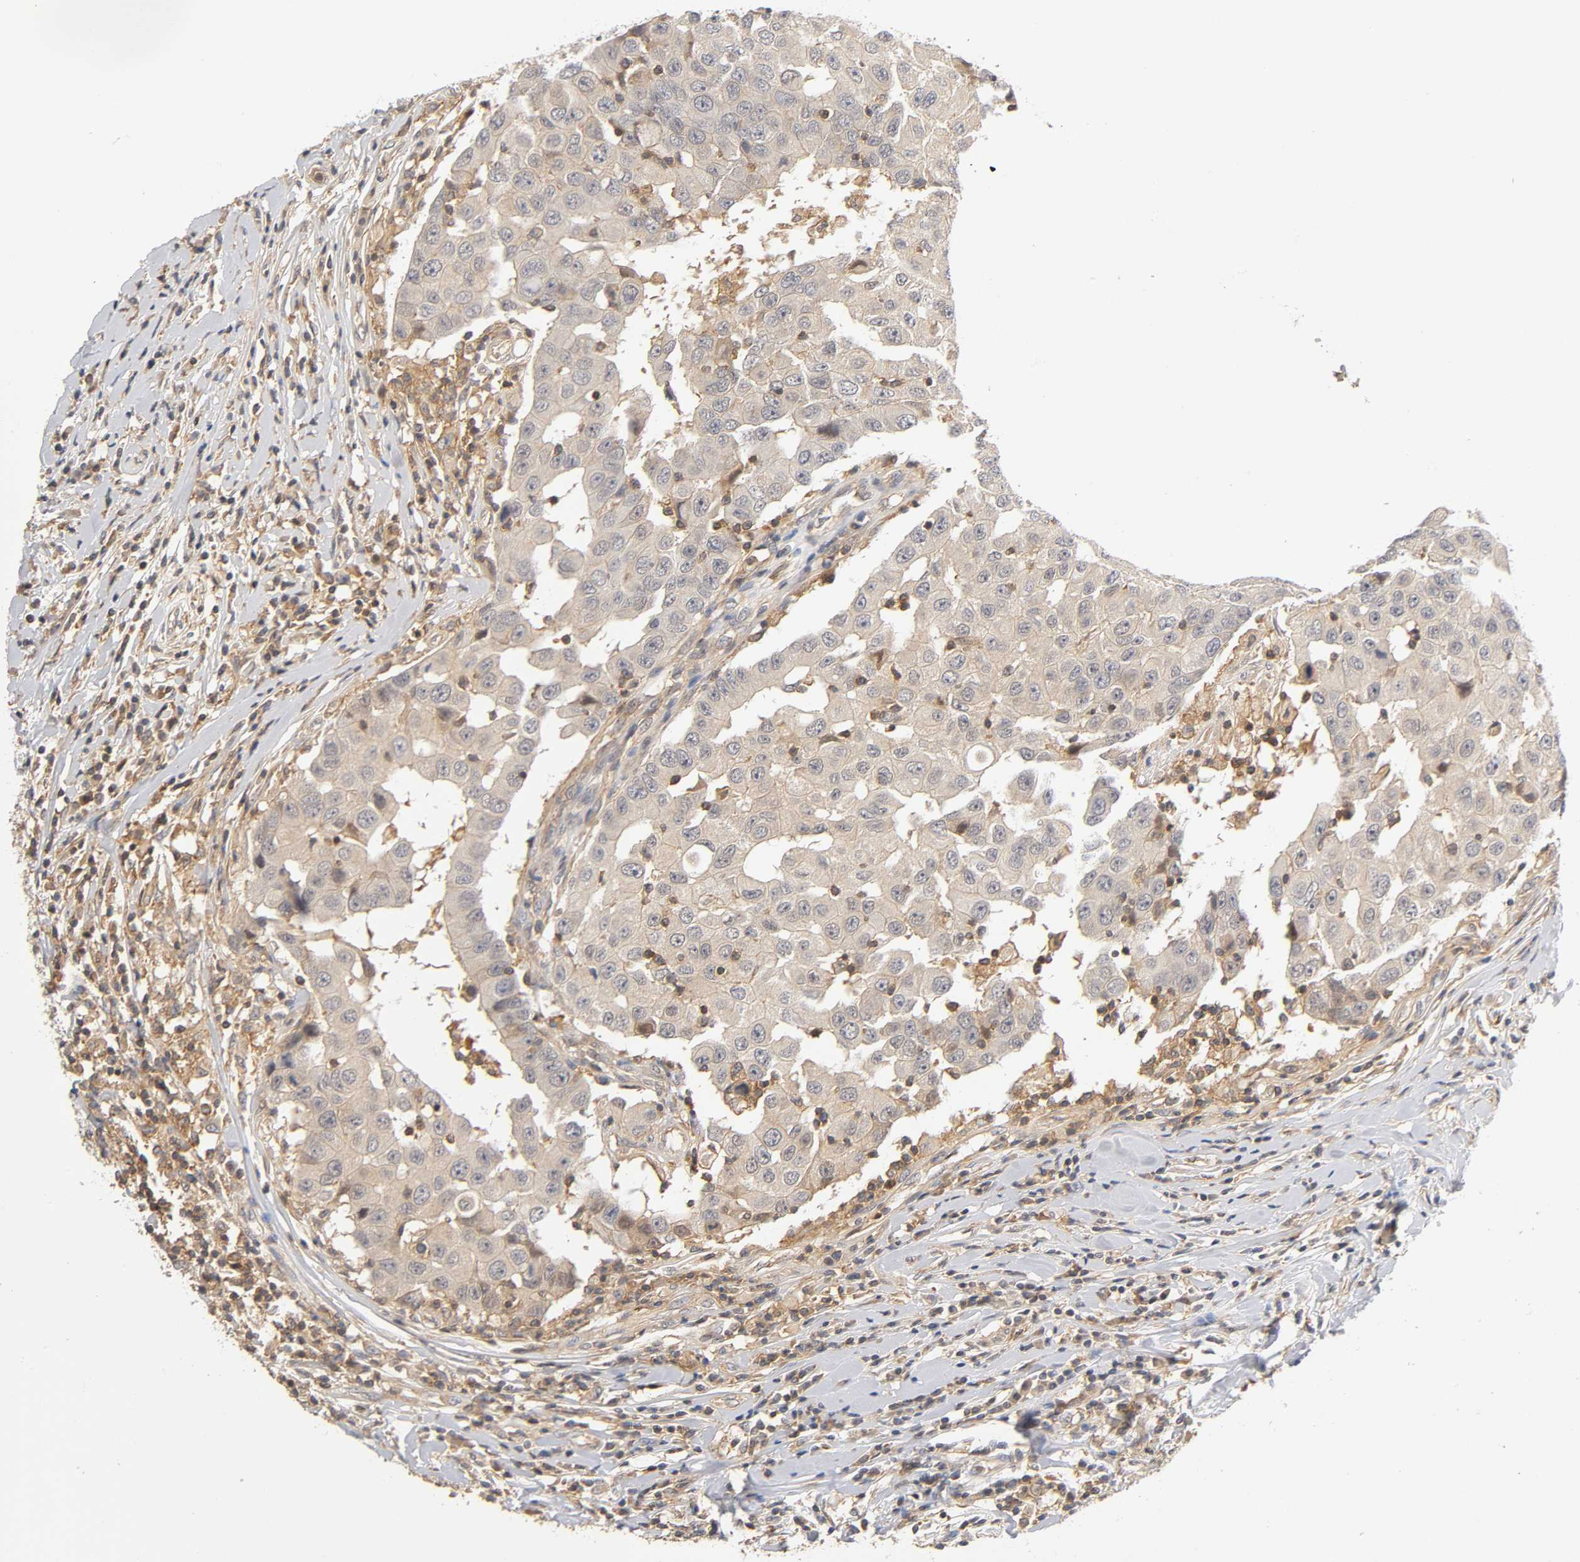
{"staining": {"intensity": "moderate", "quantity": ">75%", "location": "cytoplasmic/membranous"}, "tissue": "breast cancer", "cell_type": "Tumor cells", "image_type": "cancer", "snomed": [{"axis": "morphology", "description": "Duct carcinoma"}, {"axis": "topography", "description": "Breast"}], "caption": "Approximately >75% of tumor cells in human intraductal carcinoma (breast) display moderate cytoplasmic/membranous protein positivity as visualized by brown immunohistochemical staining.", "gene": "ACTR2", "patient": {"sex": "female", "age": 27}}